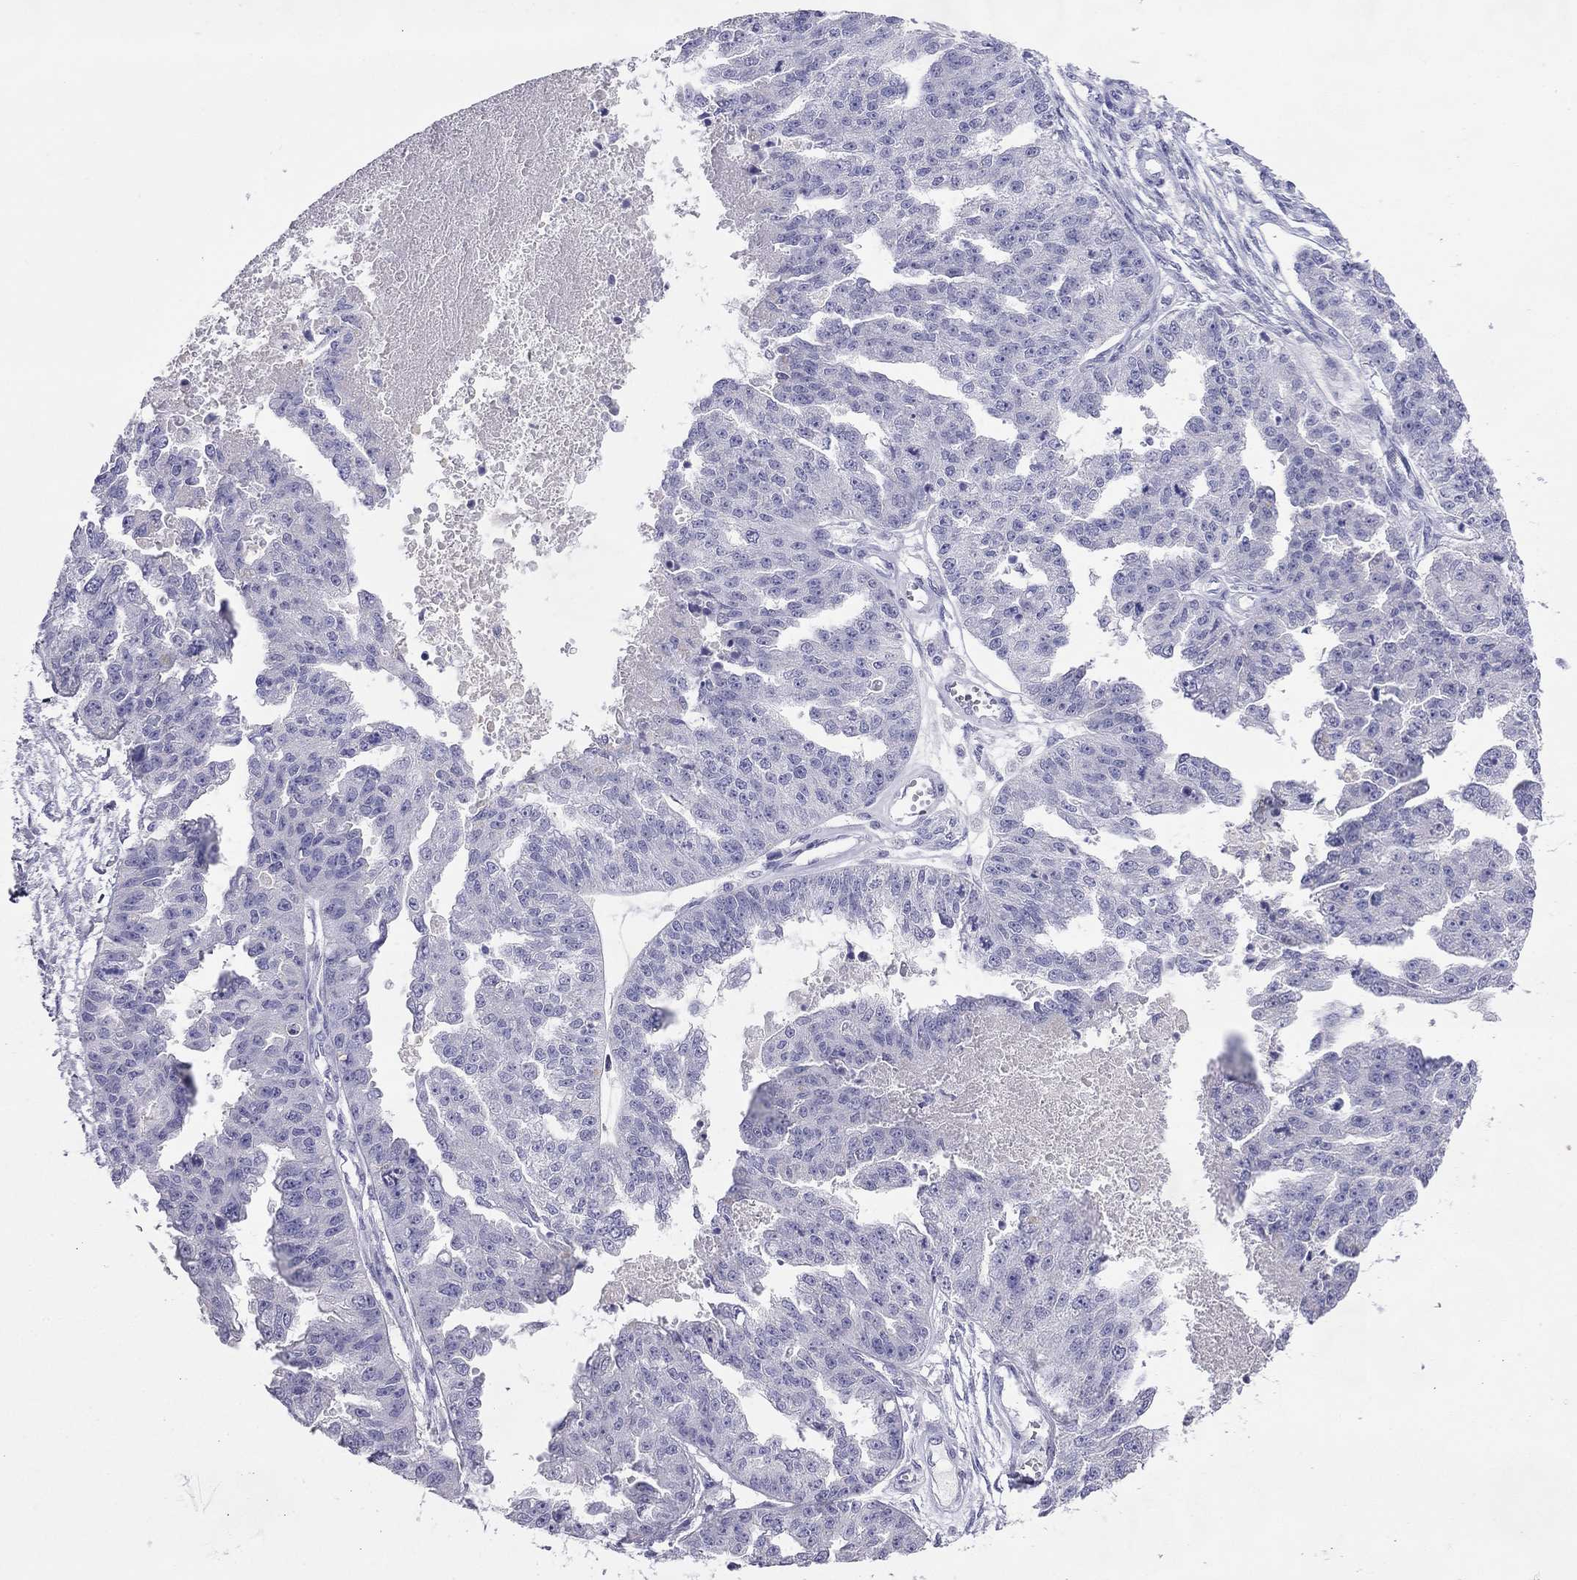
{"staining": {"intensity": "negative", "quantity": "none", "location": "none"}, "tissue": "ovarian cancer", "cell_type": "Tumor cells", "image_type": "cancer", "snomed": [{"axis": "morphology", "description": "Cystadenocarcinoma, serous, NOS"}, {"axis": "topography", "description": "Ovary"}], "caption": "Immunohistochemical staining of serous cystadenocarcinoma (ovarian) displays no significant expression in tumor cells.", "gene": "ODF4", "patient": {"sex": "female", "age": 58}}